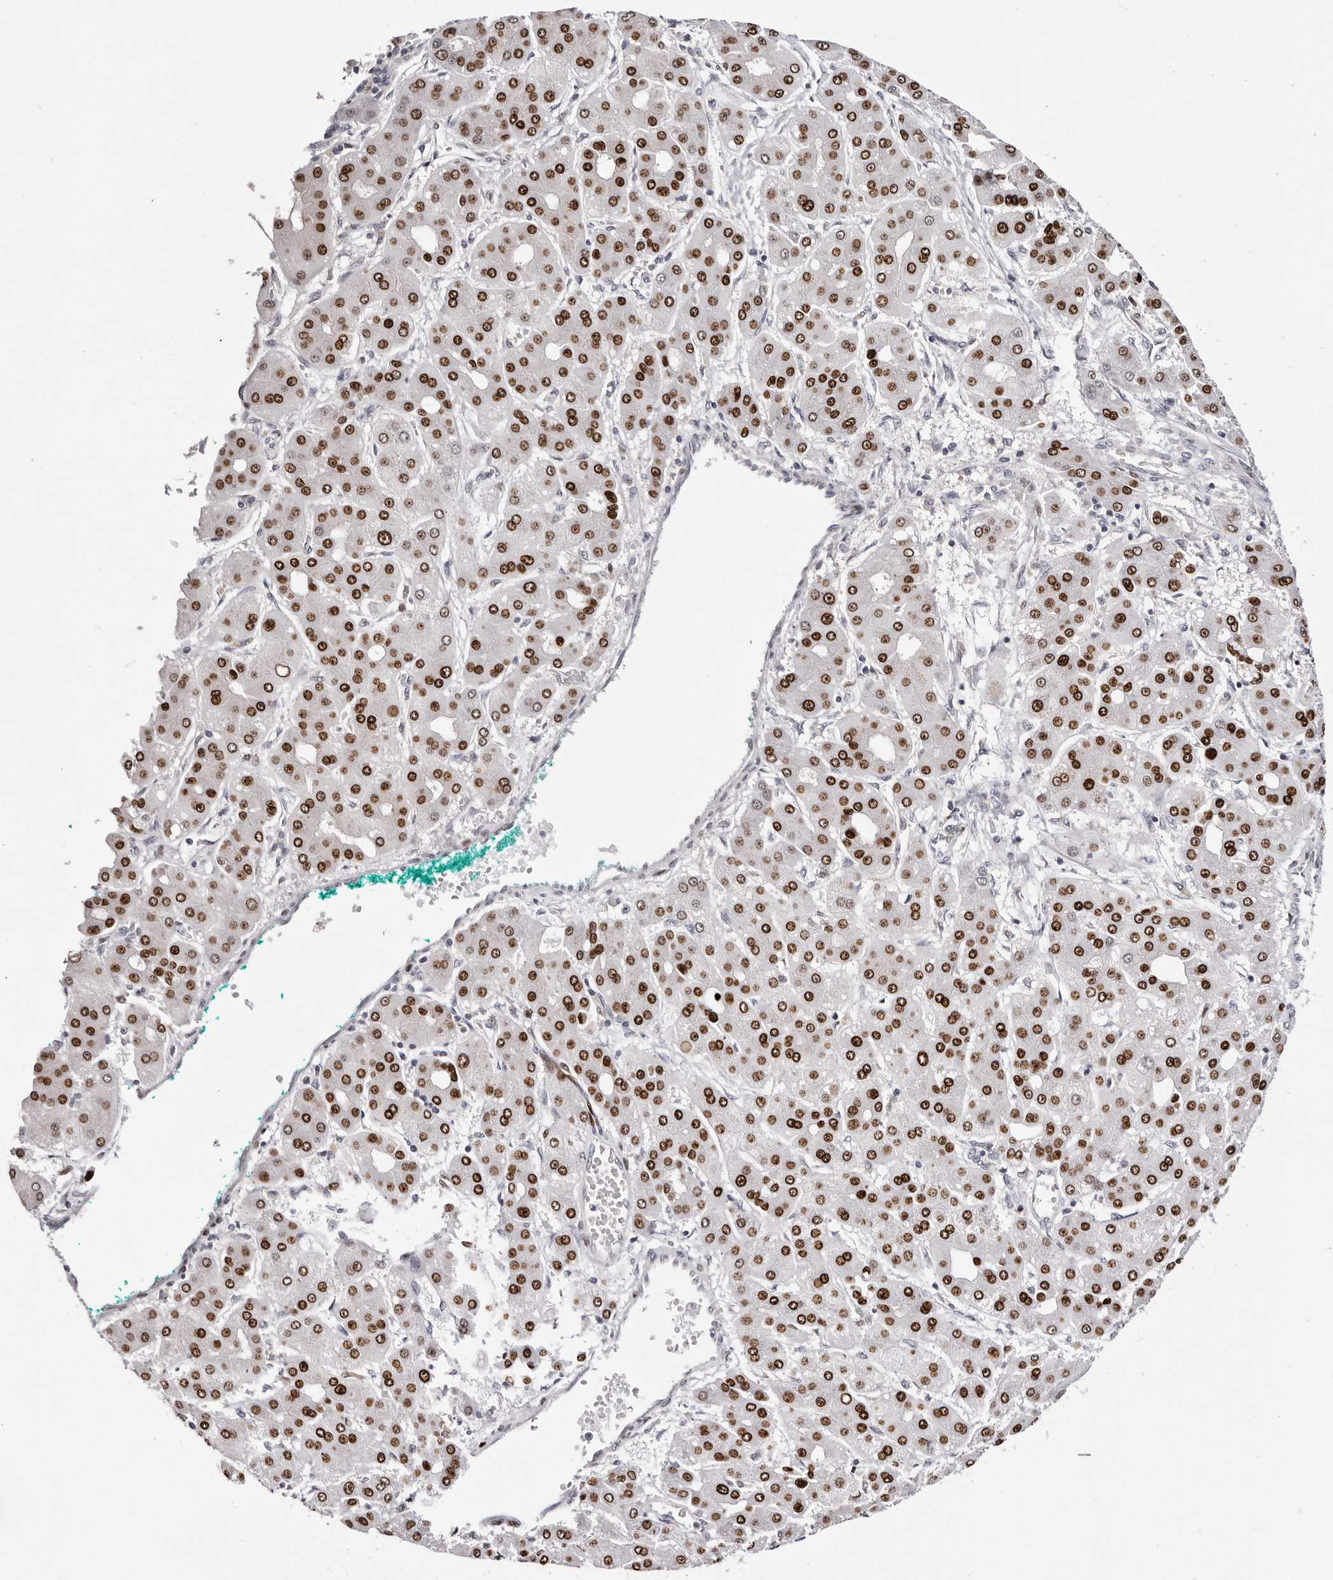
{"staining": {"intensity": "strong", "quantity": ">75%", "location": "nuclear"}, "tissue": "liver cancer", "cell_type": "Tumor cells", "image_type": "cancer", "snomed": [{"axis": "morphology", "description": "Carcinoma, Hepatocellular, NOS"}, {"axis": "topography", "description": "Liver"}], "caption": "High-power microscopy captured an immunohistochemistry (IHC) image of liver cancer, revealing strong nuclear staining in about >75% of tumor cells.", "gene": "NUP153", "patient": {"sex": "male", "age": 65}}